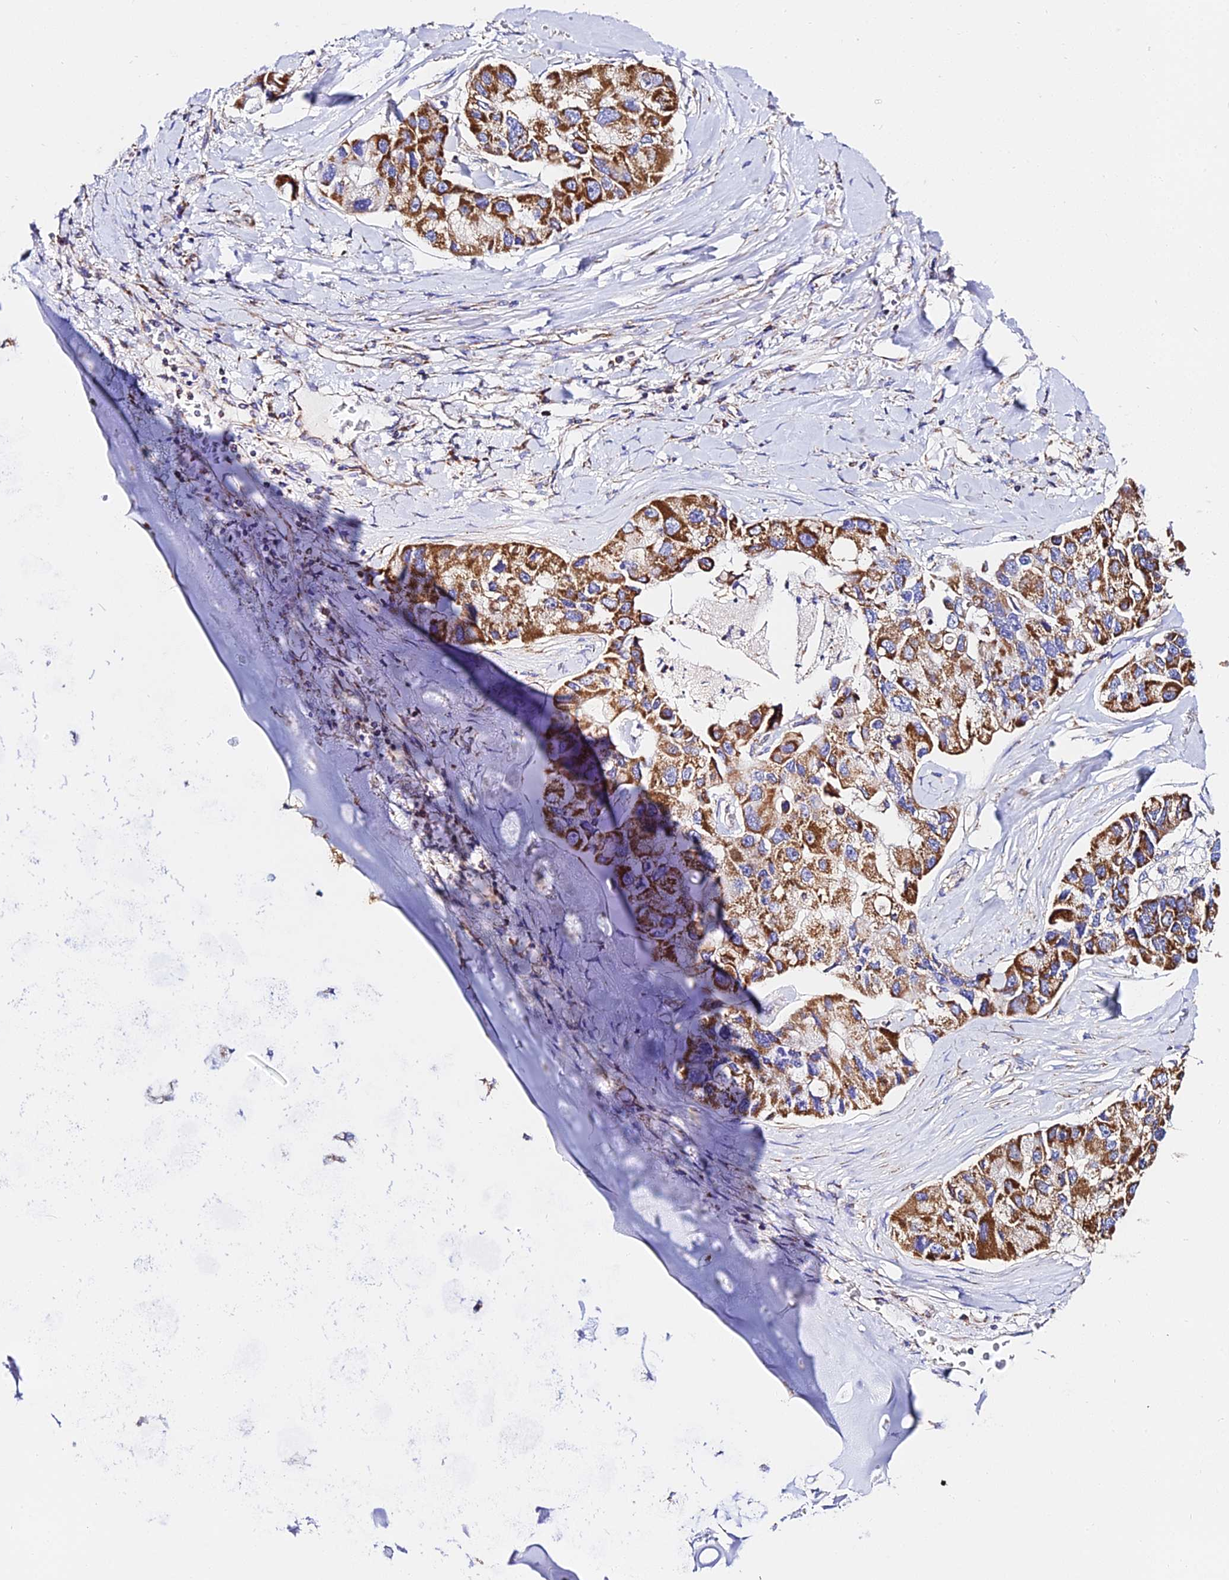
{"staining": {"intensity": "strong", "quantity": ">75%", "location": "cytoplasmic/membranous"}, "tissue": "lung cancer", "cell_type": "Tumor cells", "image_type": "cancer", "snomed": [{"axis": "morphology", "description": "Adenocarcinoma, NOS"}, {"axis": "topography", "description": "Lung"}], "caption": "Immunohistochemistry of human lung cancer shows high levels of strong cytoplasmic/membranous staining in approximately >75% of tumor cells.", "gene": "ZNF573", "patient": {"sex": "female", "age": 54}}